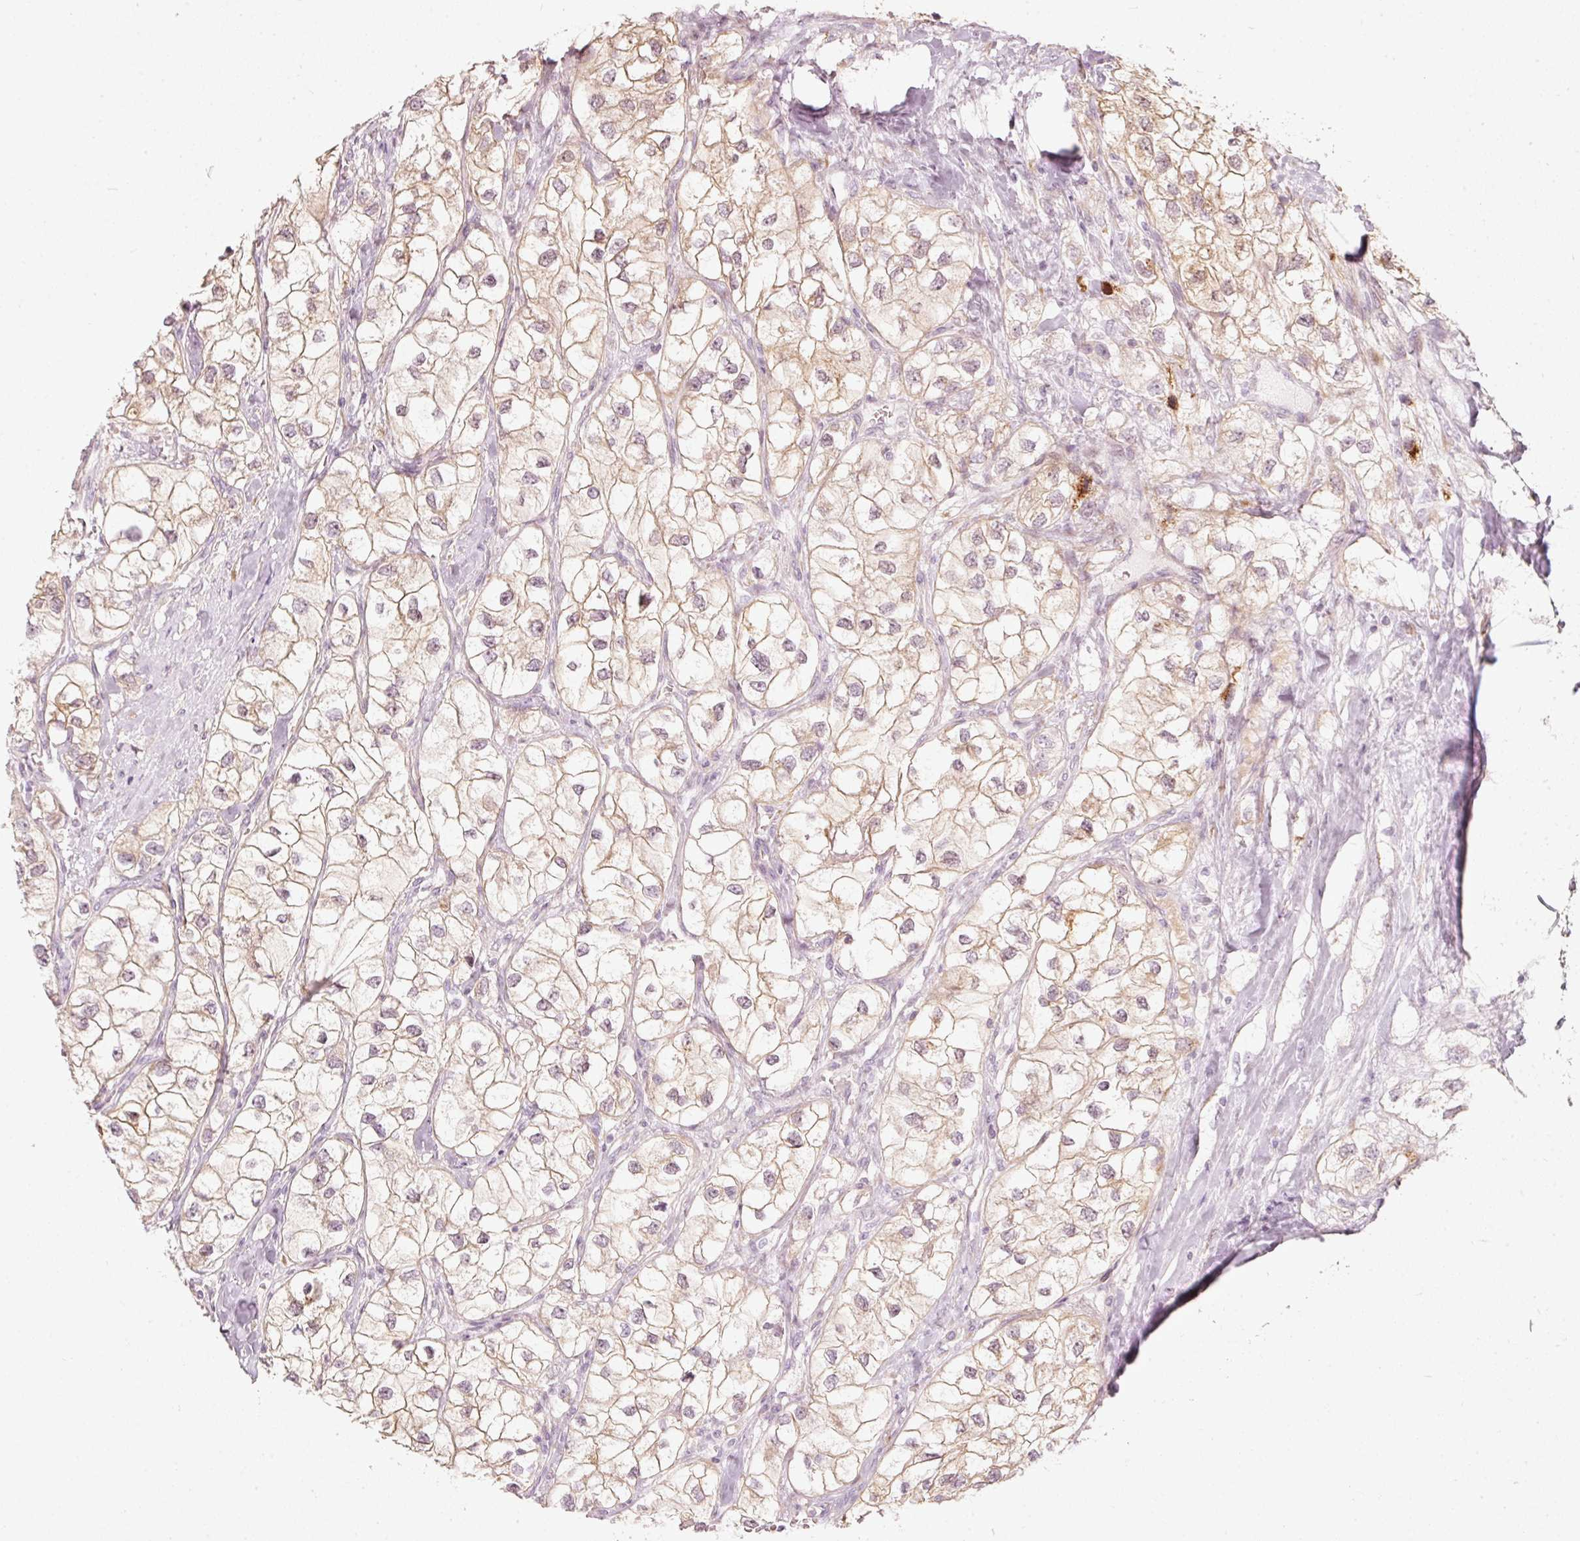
{"staining": {"intensity": "moderate", "quantity": "25%-75%", "location": "cytoplasmic/membranous"}, "tissue": "renal cancer", "cell_type": "Tumor cells", "image_type": "cancer", "snomed": [{"axis": "morphology", "description": "Adenocarcinoma, NOS"}, {"axis": "topography", "description": "Kidney"}], "caption": "This is an image of IHC staining of adenocarcinoma (renal), which shows moderate expression in the cytoplasmic/membranous of tumor cells.", "gene": "SLC20A1", "patient": {"sex": "male", "age": 59}}